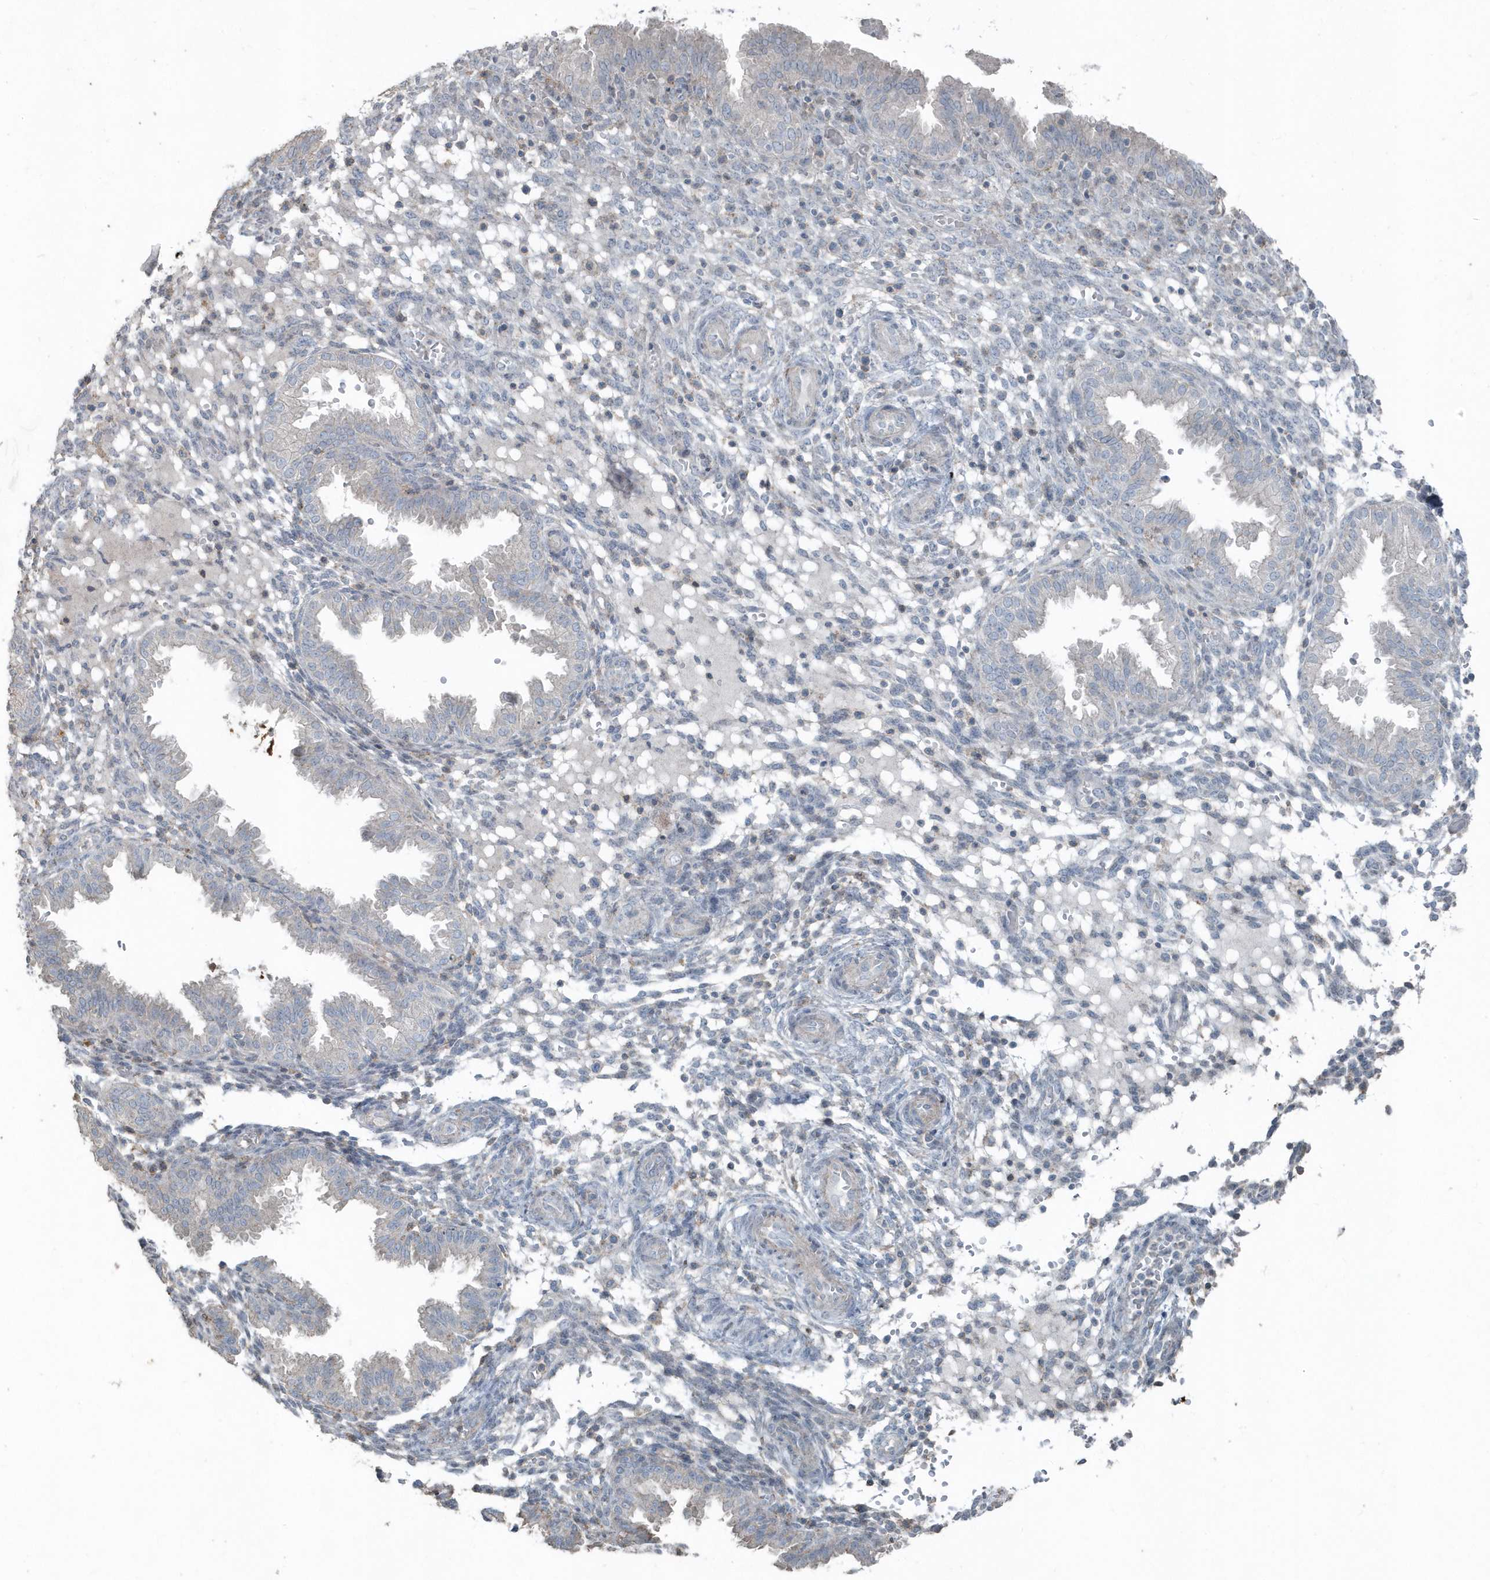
{"staining": {"intensity": "negative", "quantity": "none", "location": "none"}, "tissue": "endometrium", "cell_type": "Cells in endometrial stroma", "image_type": "normal", "snomed": [{"axis": "morphology", "description": "Normal tissue, NOS"}, {"axis": "topography", "description": "Endometrium"}], "caption": "The micrograph exhibits no staining of cells in endometrial stroma in benign endometrium.", "gene": "ACTC1", "patient": {"sex": "female", "age": 33}}